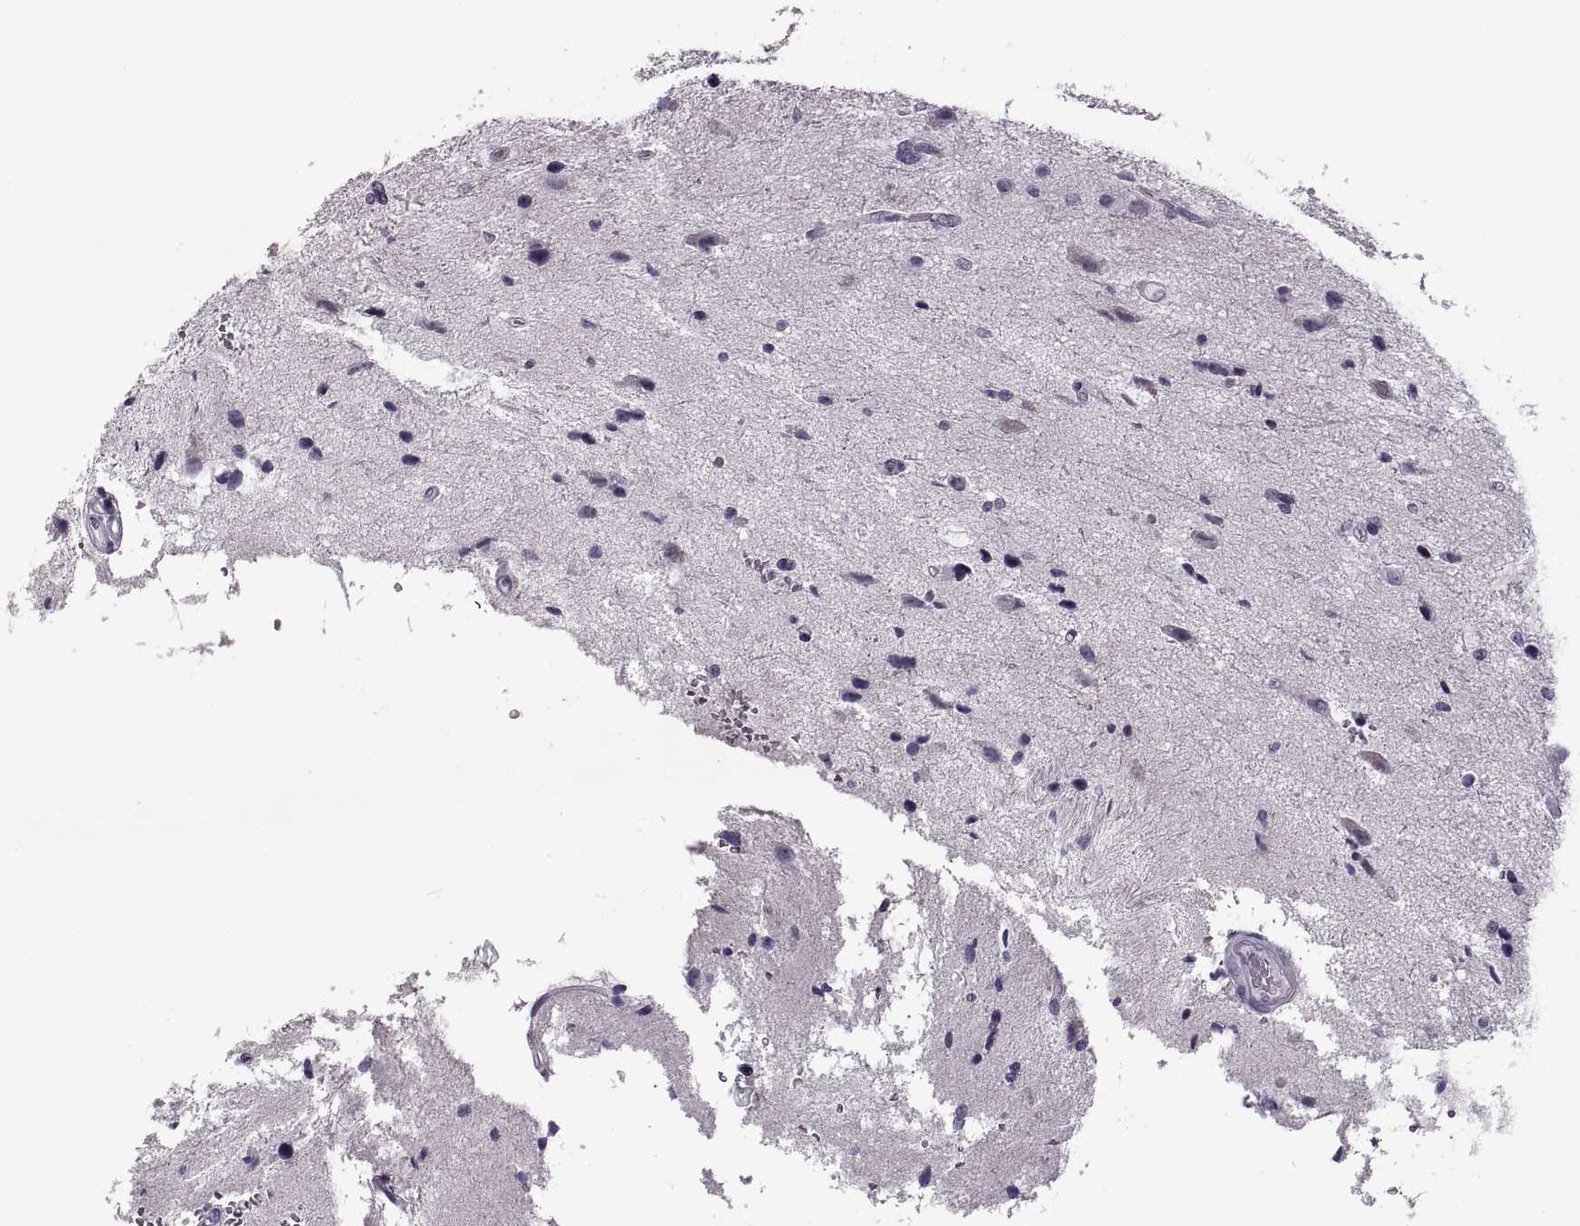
{"staining": {"intensity": "negative", "quantity": "none", "location": "none"}, "tissue": "glioma", "cell_type": "Tumor cells", "image_type": "cancer", "snomed": [{"axis": "morphology", "description": "Glioma, malignant, Low grade"}, {"axis": "topography", "description": "Brain"}], "caption": "This is an immunohistochemistry image of low-grade glioma (malignant). There is no expression in tumor cells.", "gene": "PAGE5", "patient": {"sex": "female", "age": 32}}